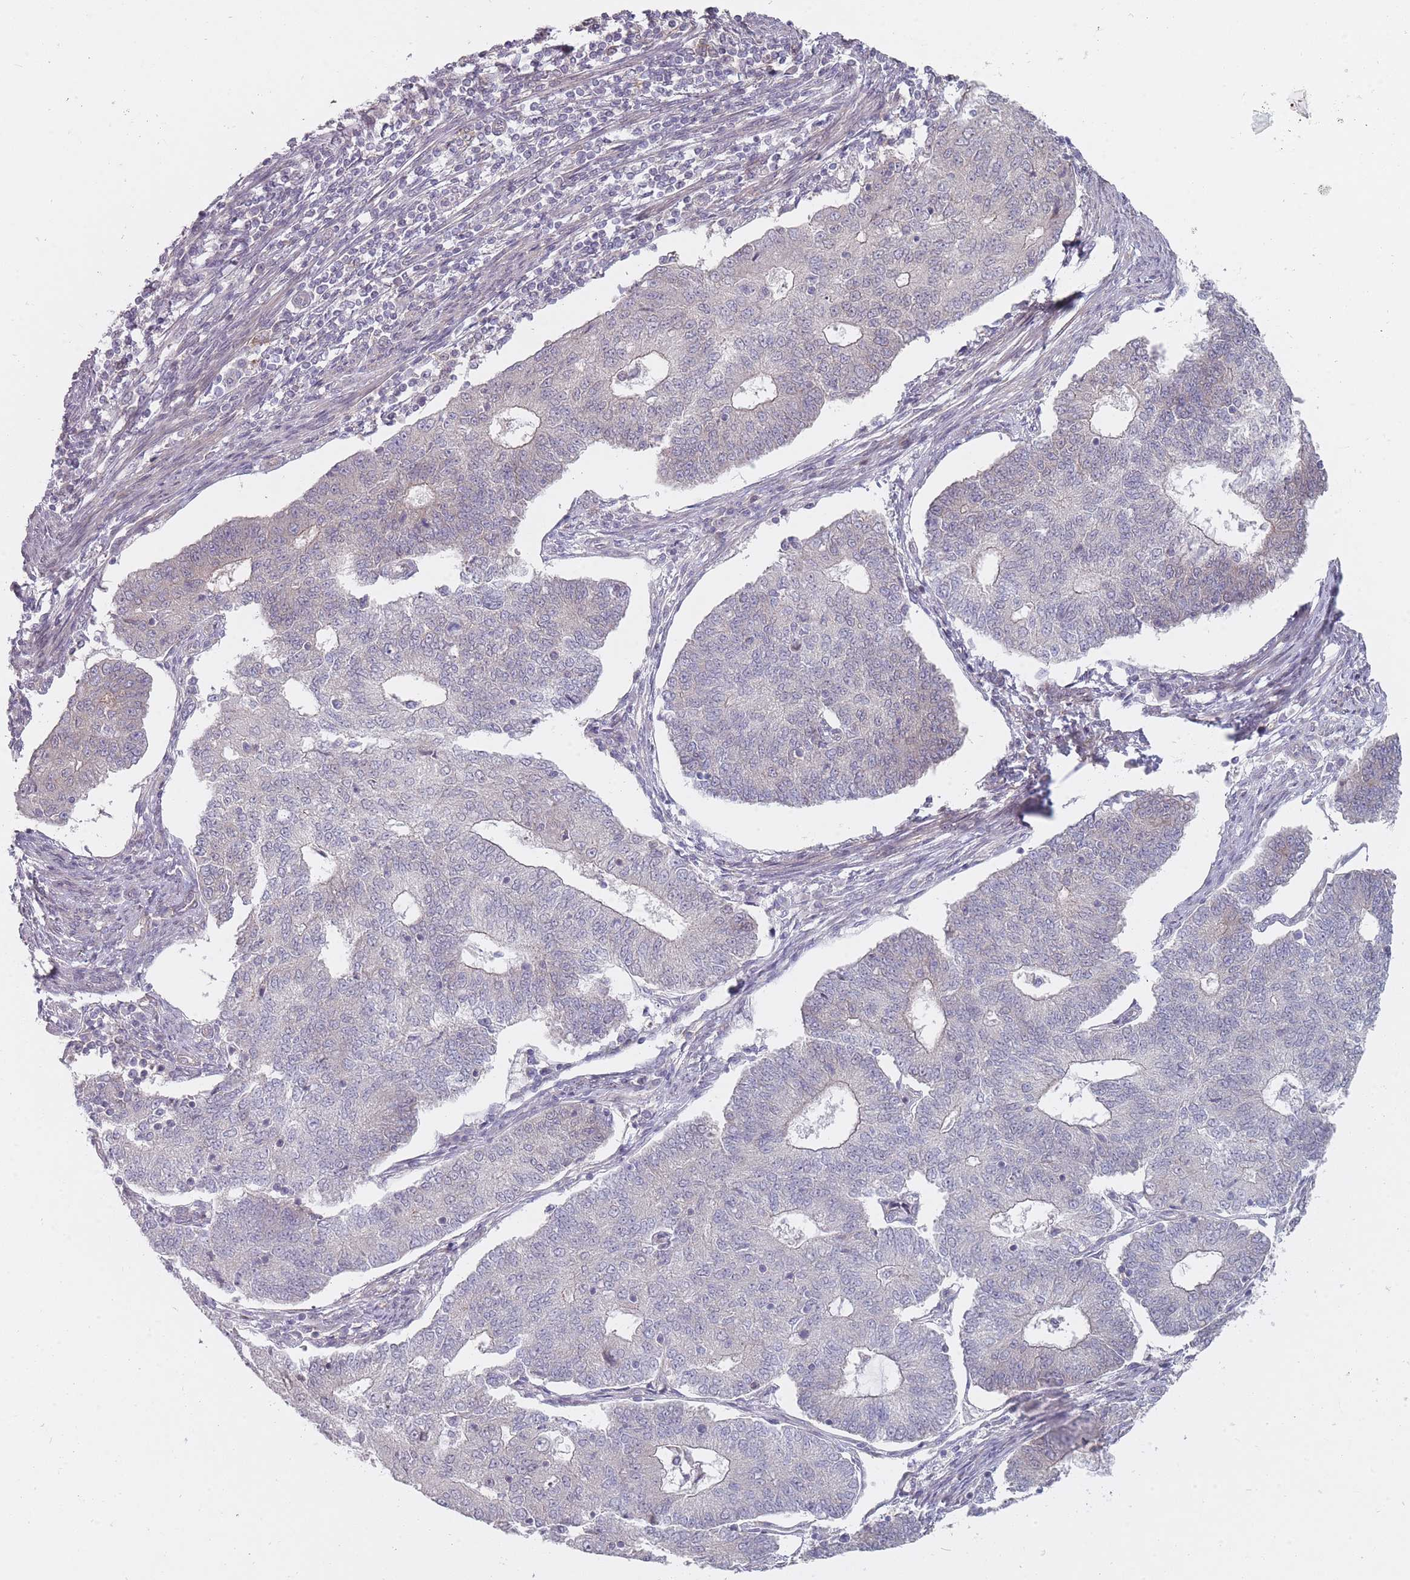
{"staining": {"intensity": "negative", "quantity": "none", "location": "none"}, "tissue": "endometrial cancer", "cell_type": "Tumor cells", "image_type": "cancer", "snomed": [{"axis": "morphology", "description": "Adenocarcinoma, NOS"}, {"axis": "topography", "description": "Endometrium"}], "caption": "Tumor cells are negative for brown protein staining in endometrial cancer.", "gene": "PCDH12", "patient": {"sex": "female", "age": 56}}